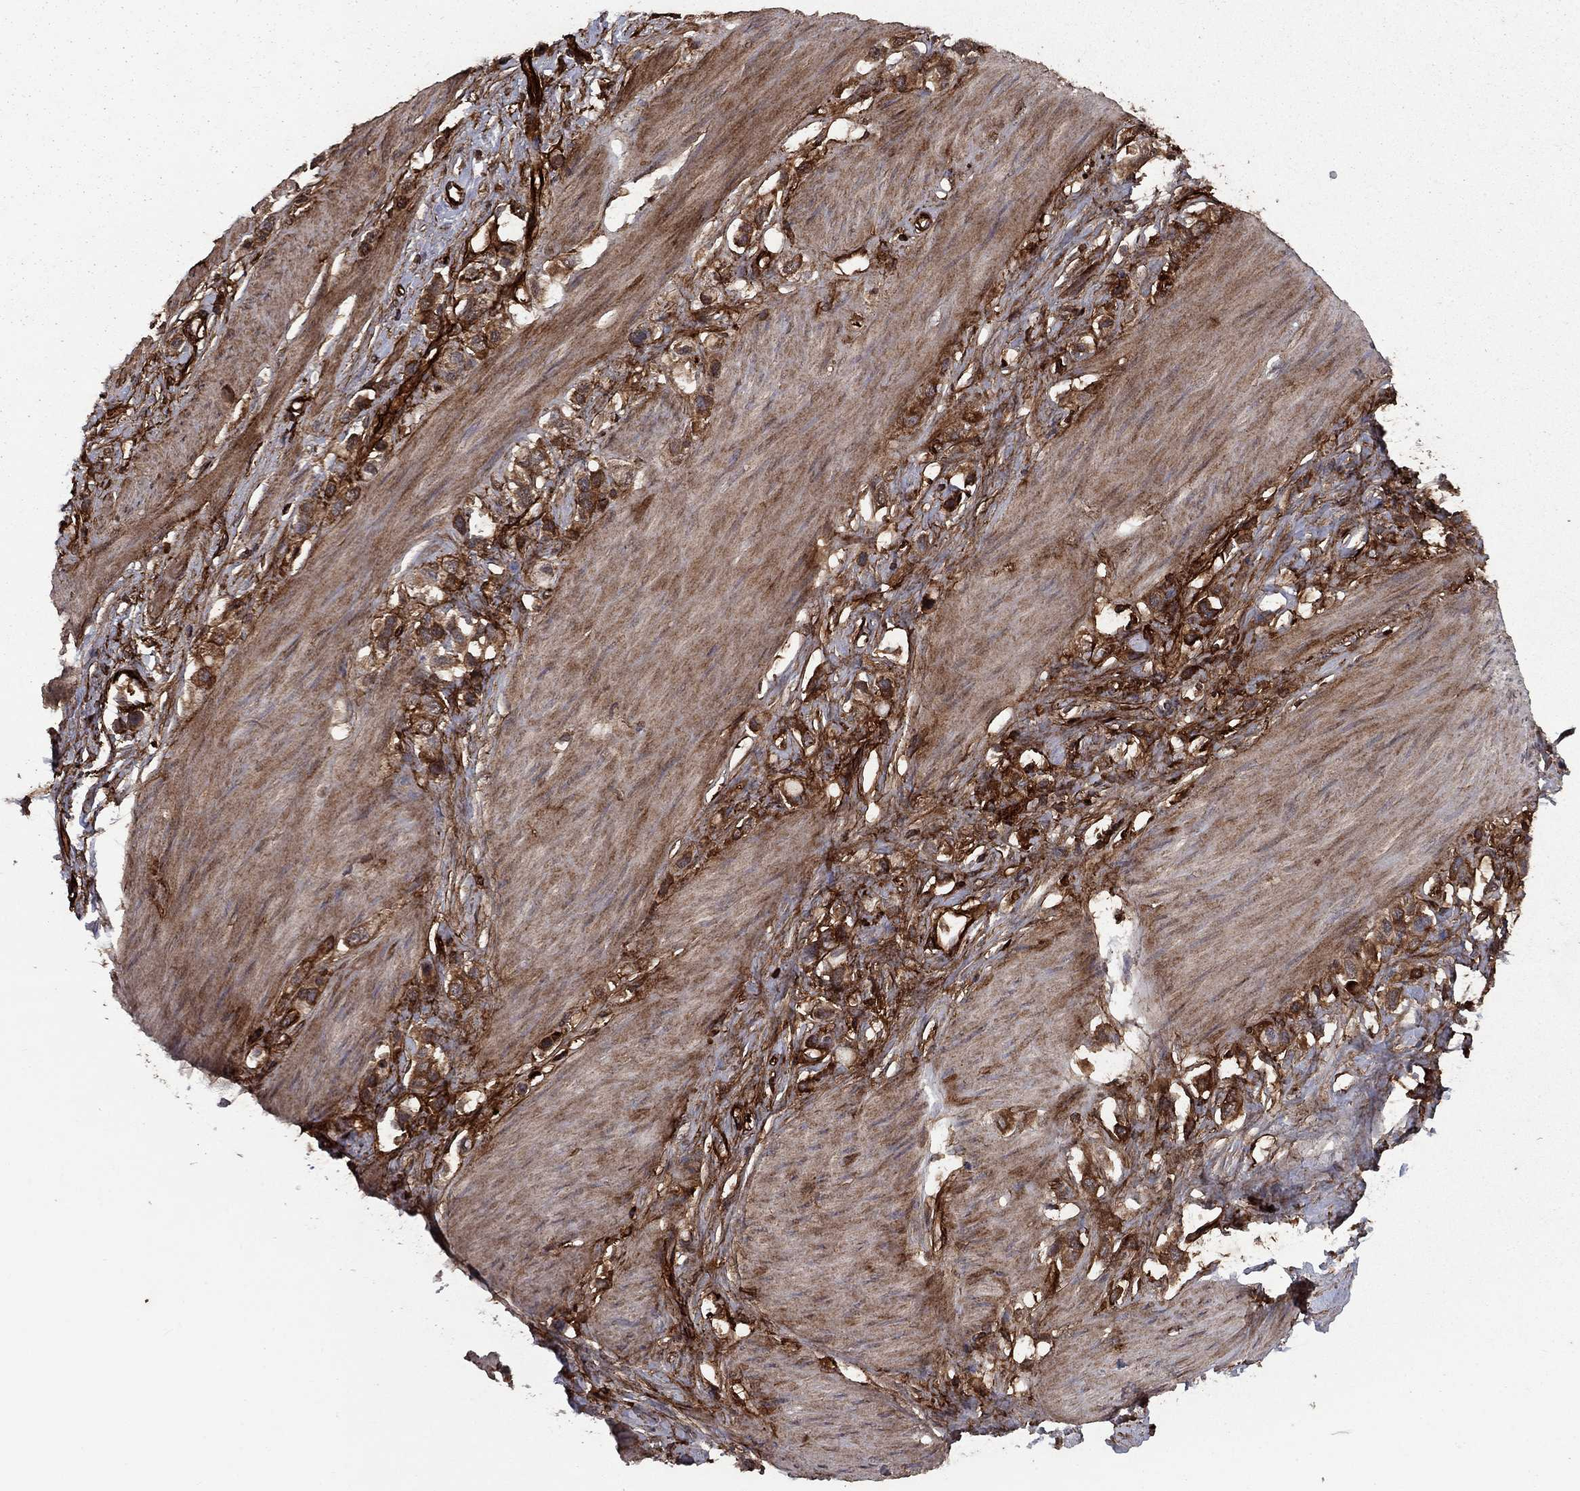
{"staining": {"intensity": "strong", "quantity": "25%-75%", "location": "cytoplasmic/membranous"}, "tissue": "stomach cancer", "cell_type": "Tumor cells", "image_type": "cancer", "snomed": [{"axis": "morphology", "description": "Normal tissue, NOS"}, {"axis": "morphology", "description": "Adenocarcinoma, NOS"}, {"axis": "morphology", "description": "Adenocarcinoma, High grade"}, {"axis": "topography", "description": "Stomach, upper"}, {"axis": "topography", "description": "Stomach"}], "caption": "Brown immunohistochemical staining in high-grade adenocarcinoma (stomach) shows strong cytoplasmic/membranous expression in about 25%-75% of tumor cells.", "gene": "COL18A1", "patient": {"sex": "female", "age": 65}}